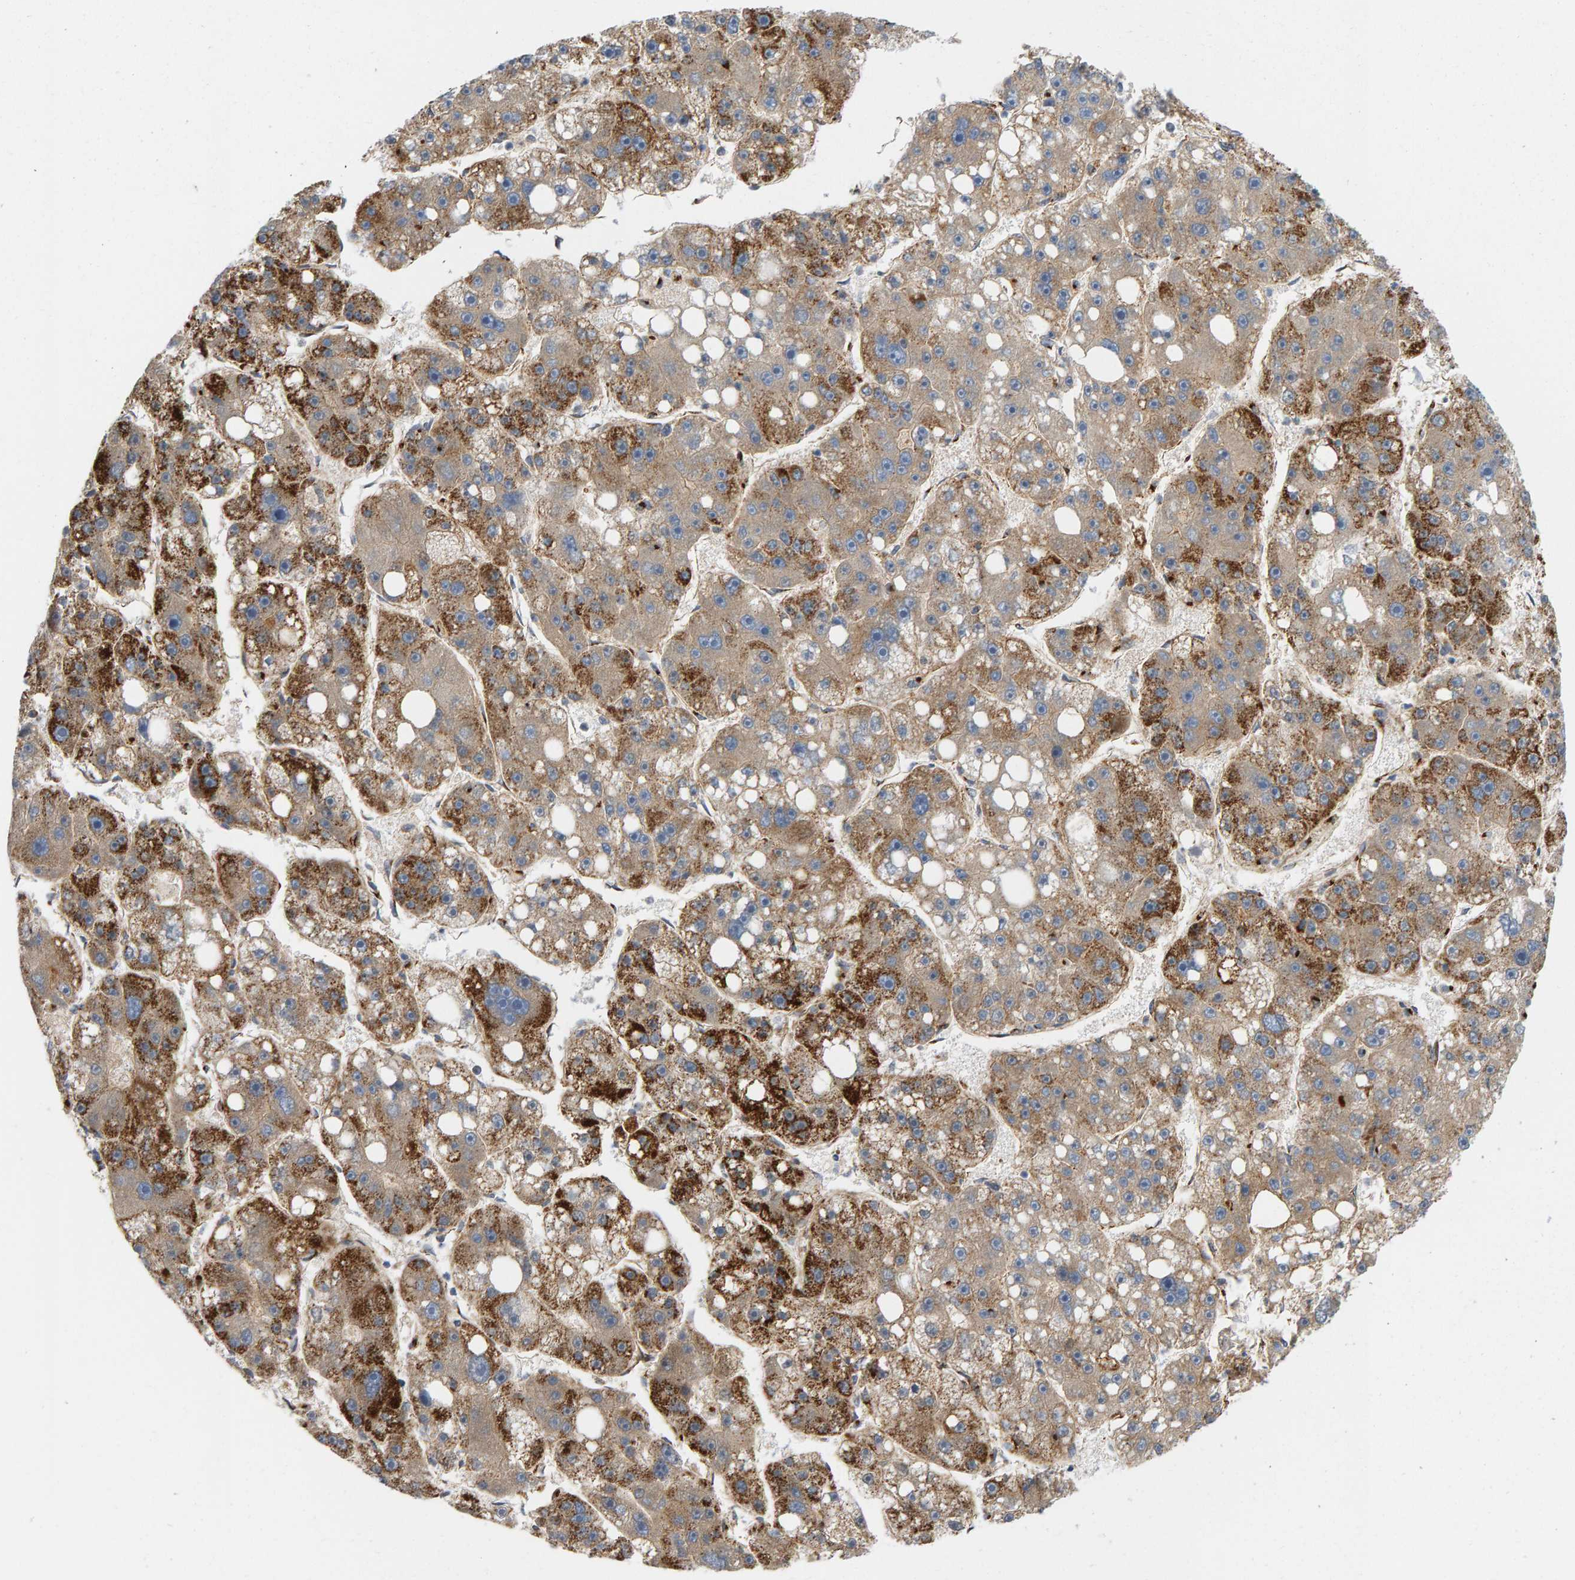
{"staining": {"intensity": "strong", "quantity": "25%-75%", "location": "cytoplasmic/membranous"}, "tissue": "liver cancer", "cell_type": "Tumor cells", "image_type": "cancer", "snomed": [{"axis": "morphology", "description": "Carcinoma, Hepatocellular, NOS"}, {"axis": "topography", "description": "Liver"}], "caption": "Liver cancer was stained to show a protein in brown. There is high levels of strong cytoplasmic/membranous expression in approximately 25%-75% of tumor cells. (DAB IHC, brown staining for protein, blue staining for nuclei).", "gene": "GGTA1", "patient": {"sex": "female", "age": 61}}